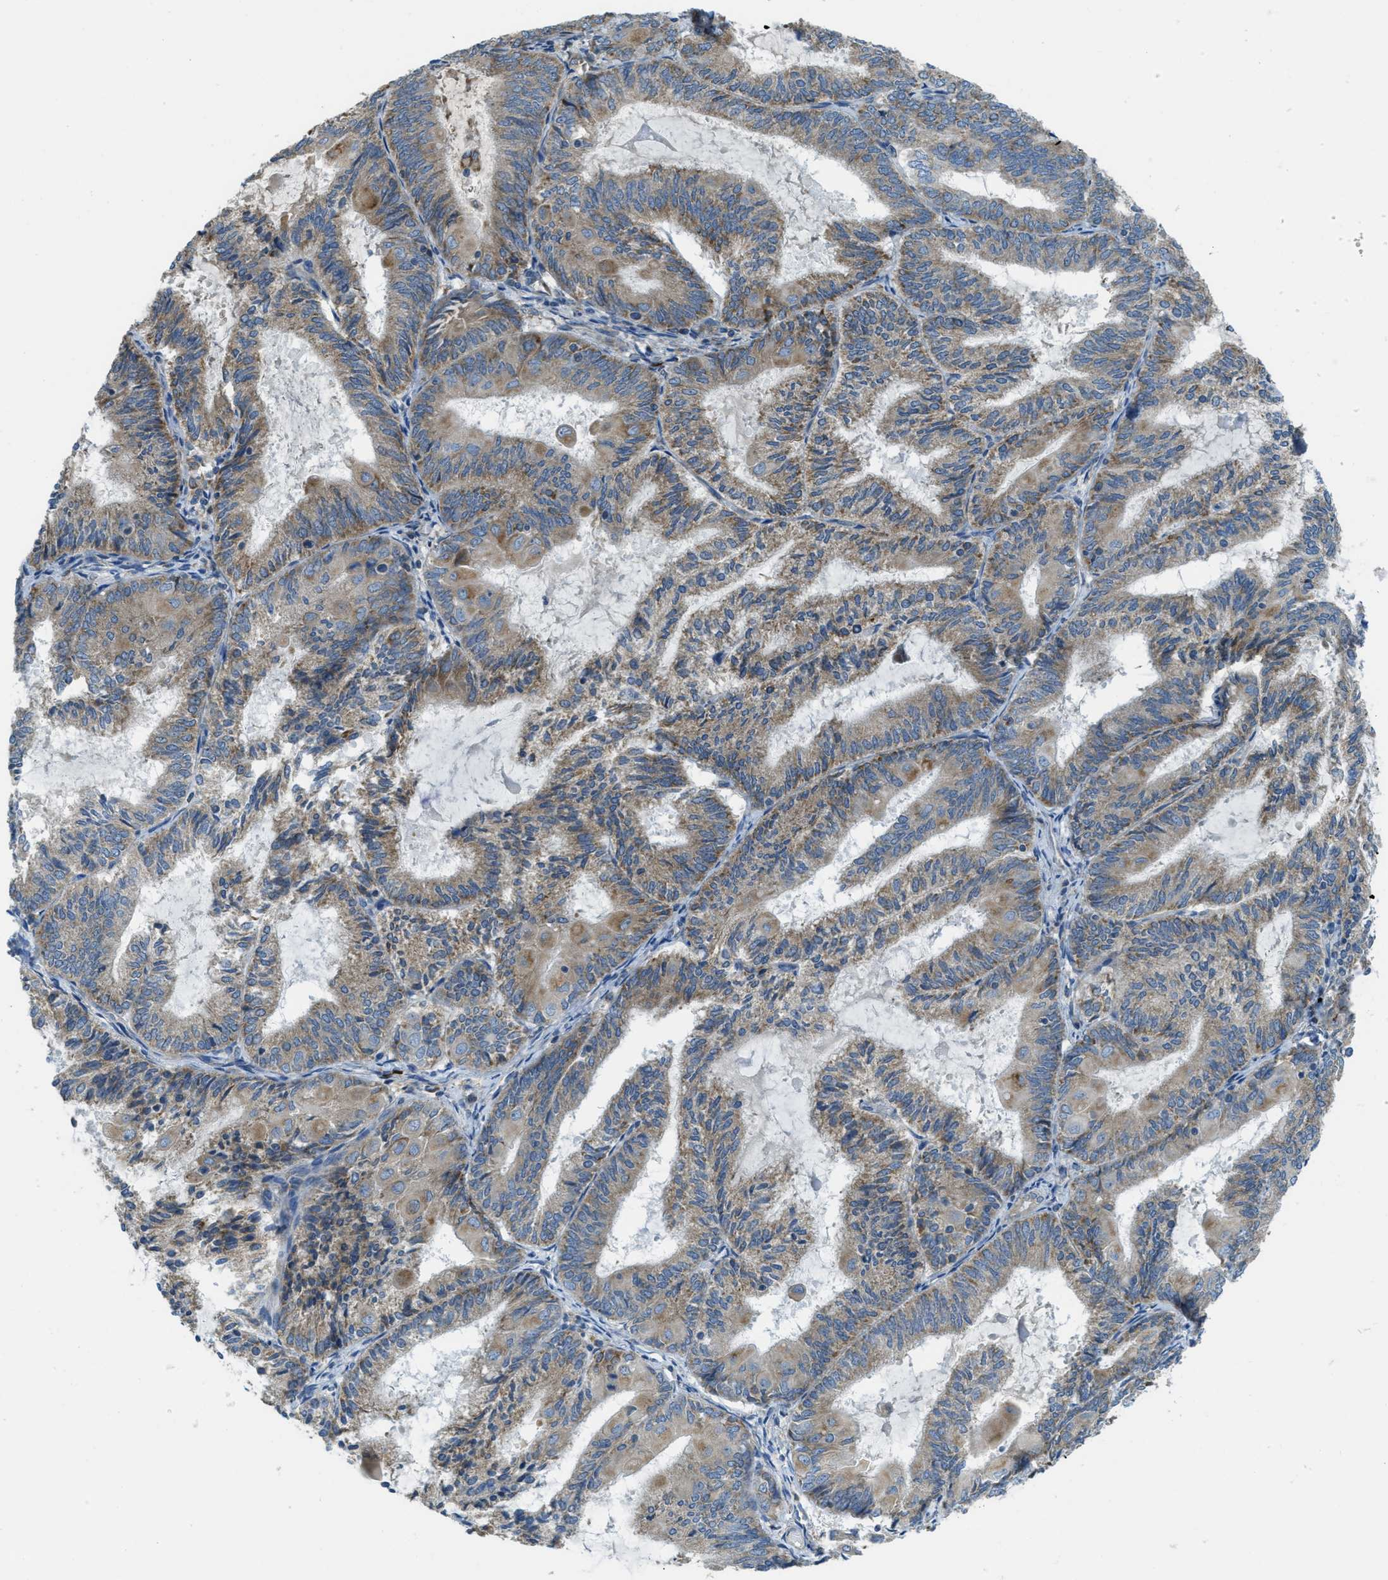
{"staining": {"intensity": "moderate", "quantity": "25%-75%", "location": "cytoplasmic/membranous"}, "tissue": "endometrial cancer", "cell_type": "Tumor cells", "image_type": "cancer", "snomed": [{"axis": "morphology", "description": "Adenocarcinoma, NOS"}, {"axis": "topography", "description": "Endometrium"}], "caption": "A high-resolution photomicrograph shows immunohistochemistry (IHC) staining of adenocarcinoma (endometrial), which demonstrates moderate cytoplasmic/membranous expression in about 25%-75% of tumor cells.", "gene": "SSR1", "patient": {"sex": "female", "age": 81}}